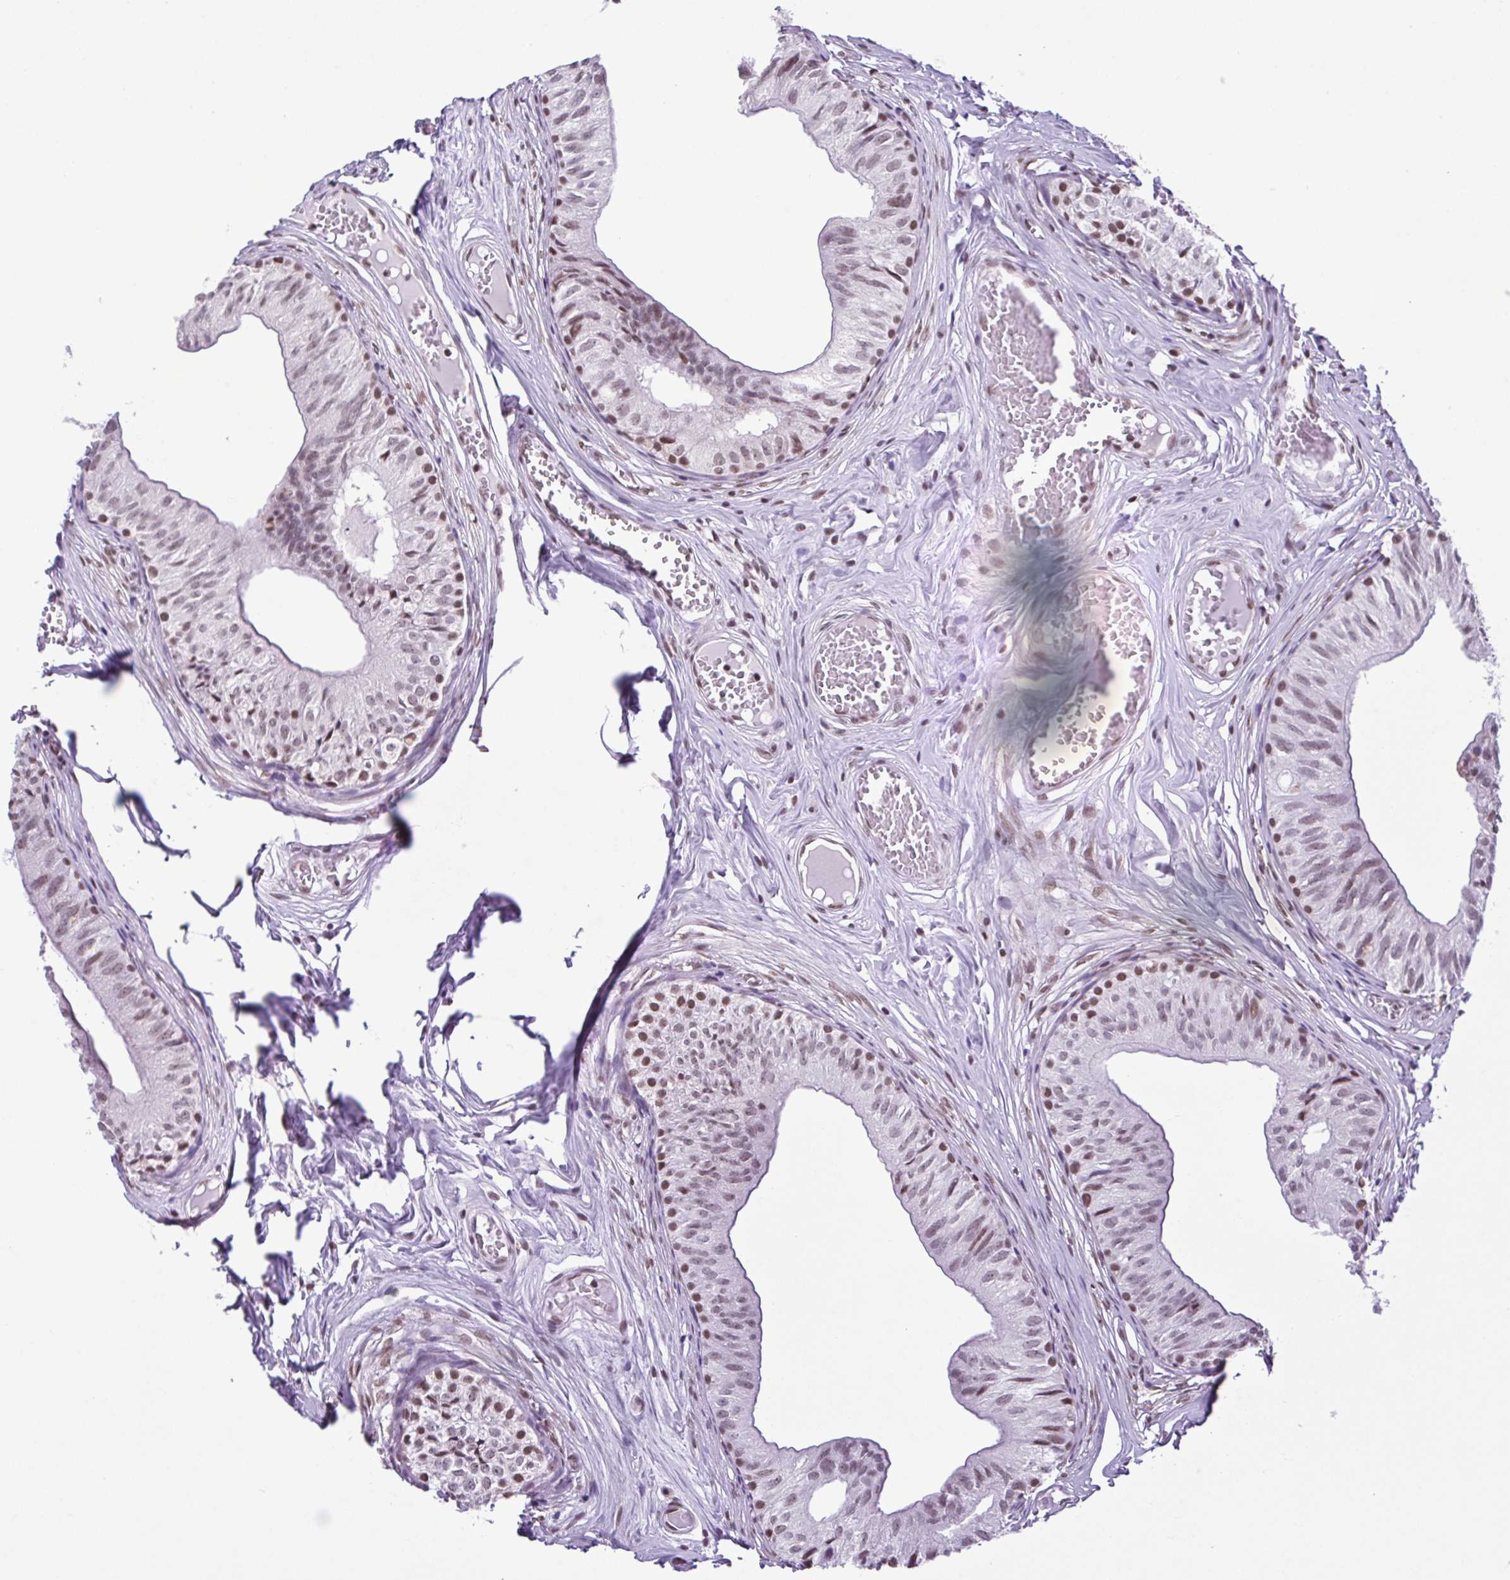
{"staining": {"intensity": "moderate", "quantity": "25%-75%", "location": "nuclear"}, "tissue": "epididymis", "cell_type": "Glandular cells", "image_type": "normal", "snomed": [{"axis": "morphology", "description": "Normal tissue, NOS"}, {"axis": "topography", "description": "Epididymis"}], "caption": "Epididymis stained with a brown dye demonstrates moderate nuclear positive positivity in approximately 25%-75% of glandular cells.", "gene": "TIMM21", "patient": {"sex": "male", "age": 25}}